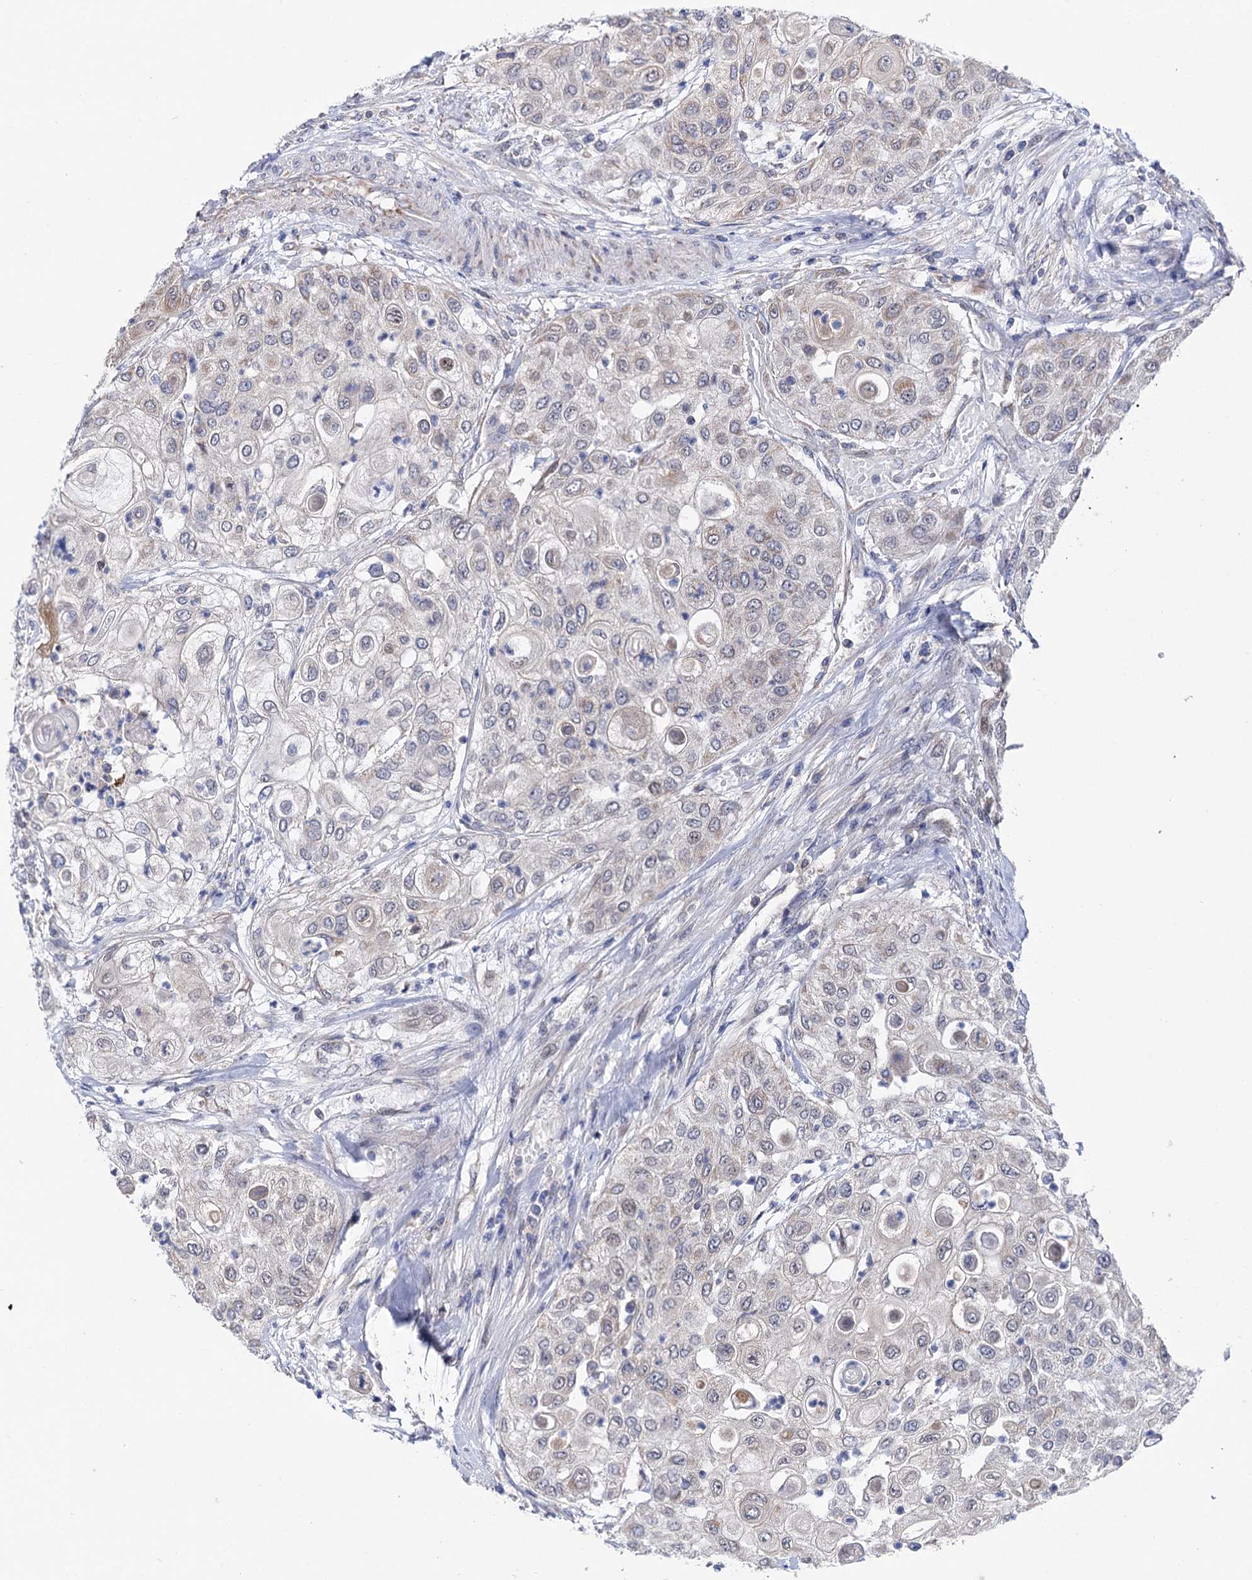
{"staining": {"intensity": "weak", "quantity": "<25%", "location": "cytoplasmic/membranous"}, "tissue": "urothelial cancer", "cell_type": "Tumor cells", "image_type": "cancer", "snomed": [{"axis": "morphology", "description": "Urothelial carcinoma, High grade"}, {"axis": "topography", "description": "Urinary bladder"}], "caption": "A high-resolution micrograph shows immunohistochemistry staining of high-grade urothelial carcinoma, which reveals no significant expression in tumor cells.", "gene": "SUCLA2", "patient": {"sex": "female", "age": 79}}